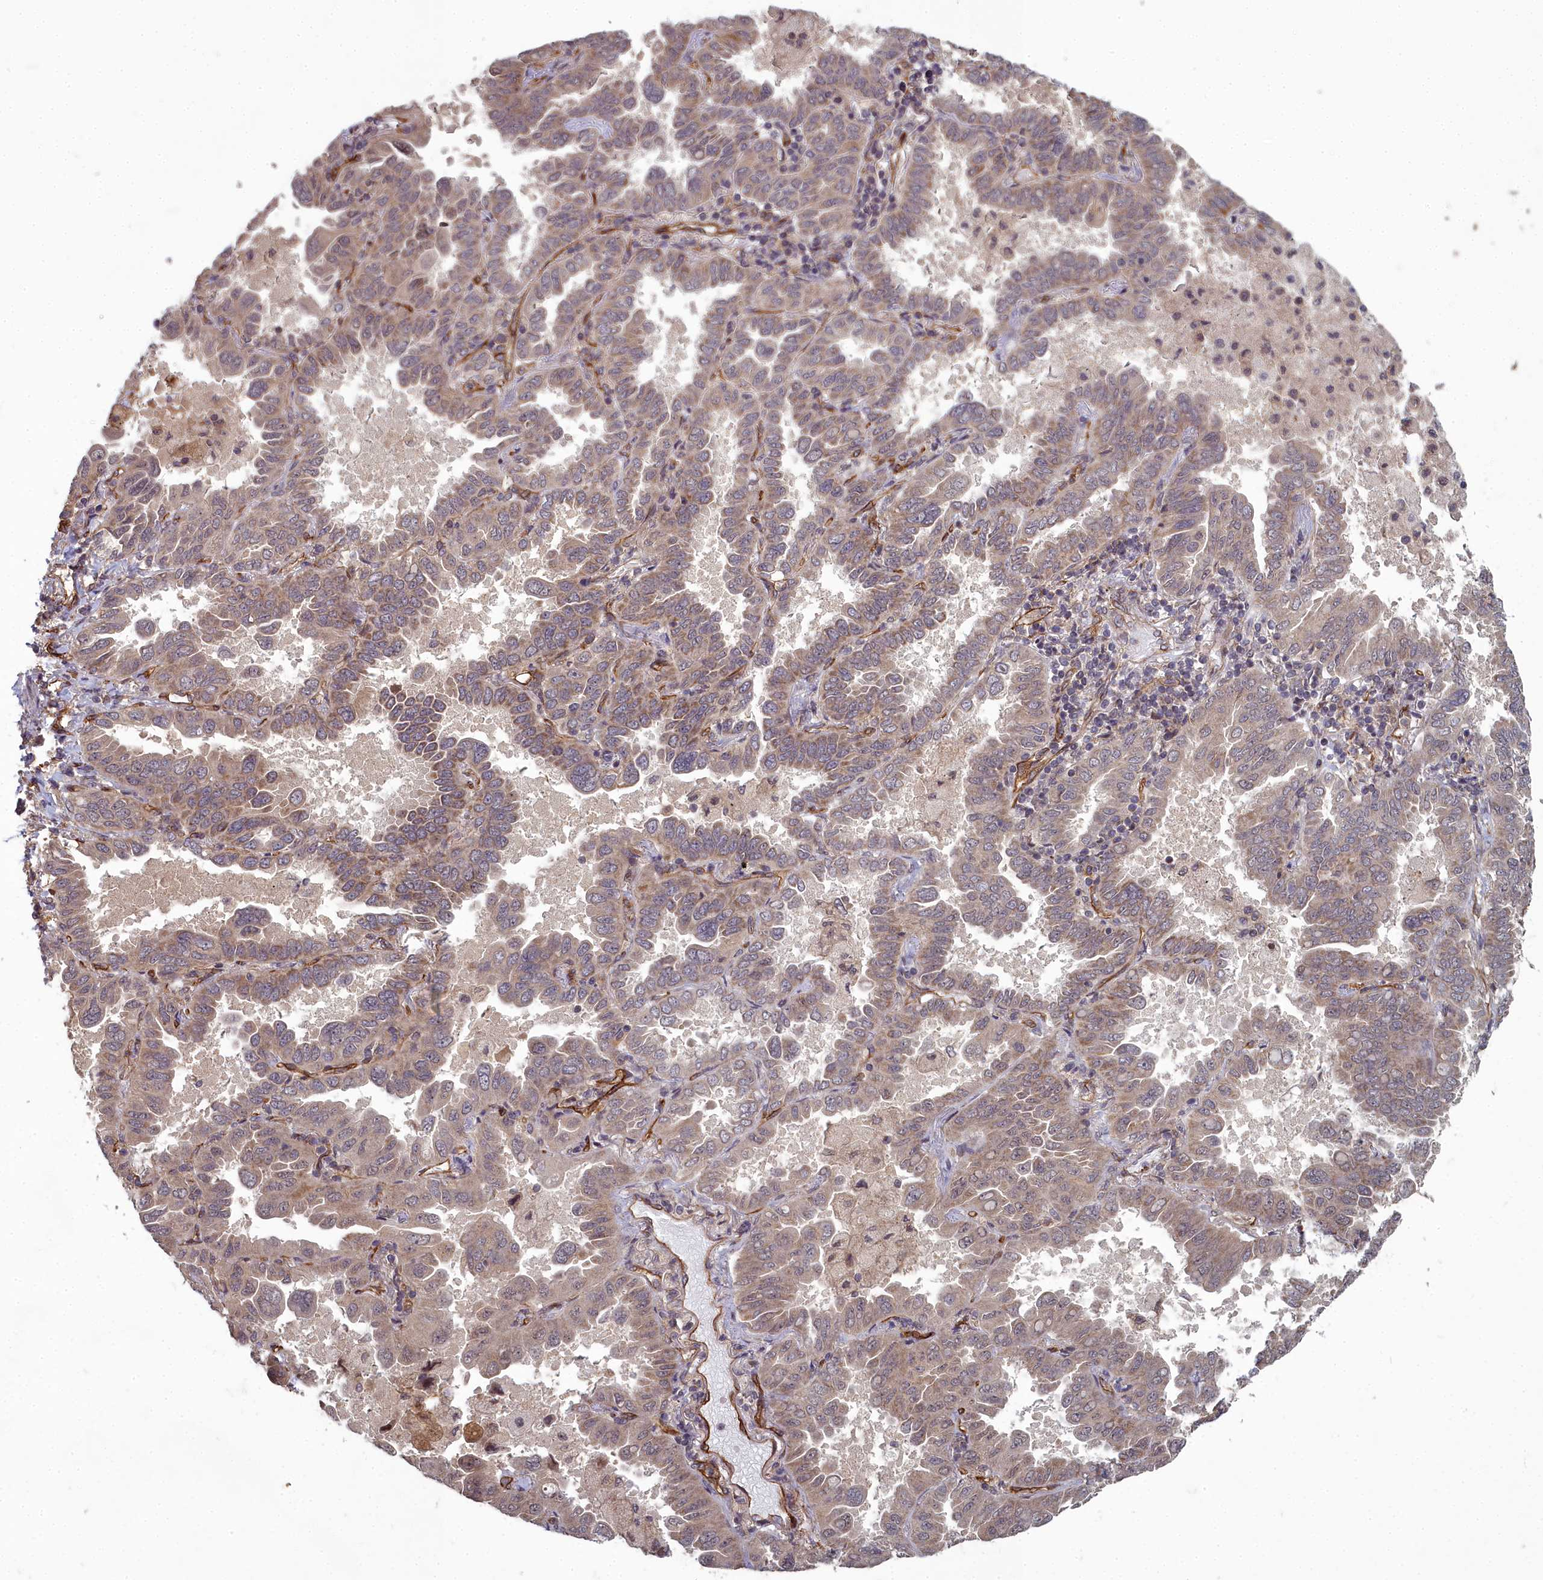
{"staining": {"intensity": "moderate", "quantity": ">75%", "location": "cytoplasmic/membranous,nuclear"}, "tissue": "lung cancer", "cell_type": "Tumor cells", "image_type": "cancer", "snomed": [{"axis": "morphology", "description": "Adenocarcinoma, NOS"}, {"axis": "topography", "description": "Lung"}], "caption": "Immunohistochemical staining of lung adenocarcinoma reveals medium levels of moderate cytoplasmic/membranous and nuclear positivity in about >75% of tumor cells.", "gene": "TSPYL4", "patient": {"sex": "male", "age": 64}}